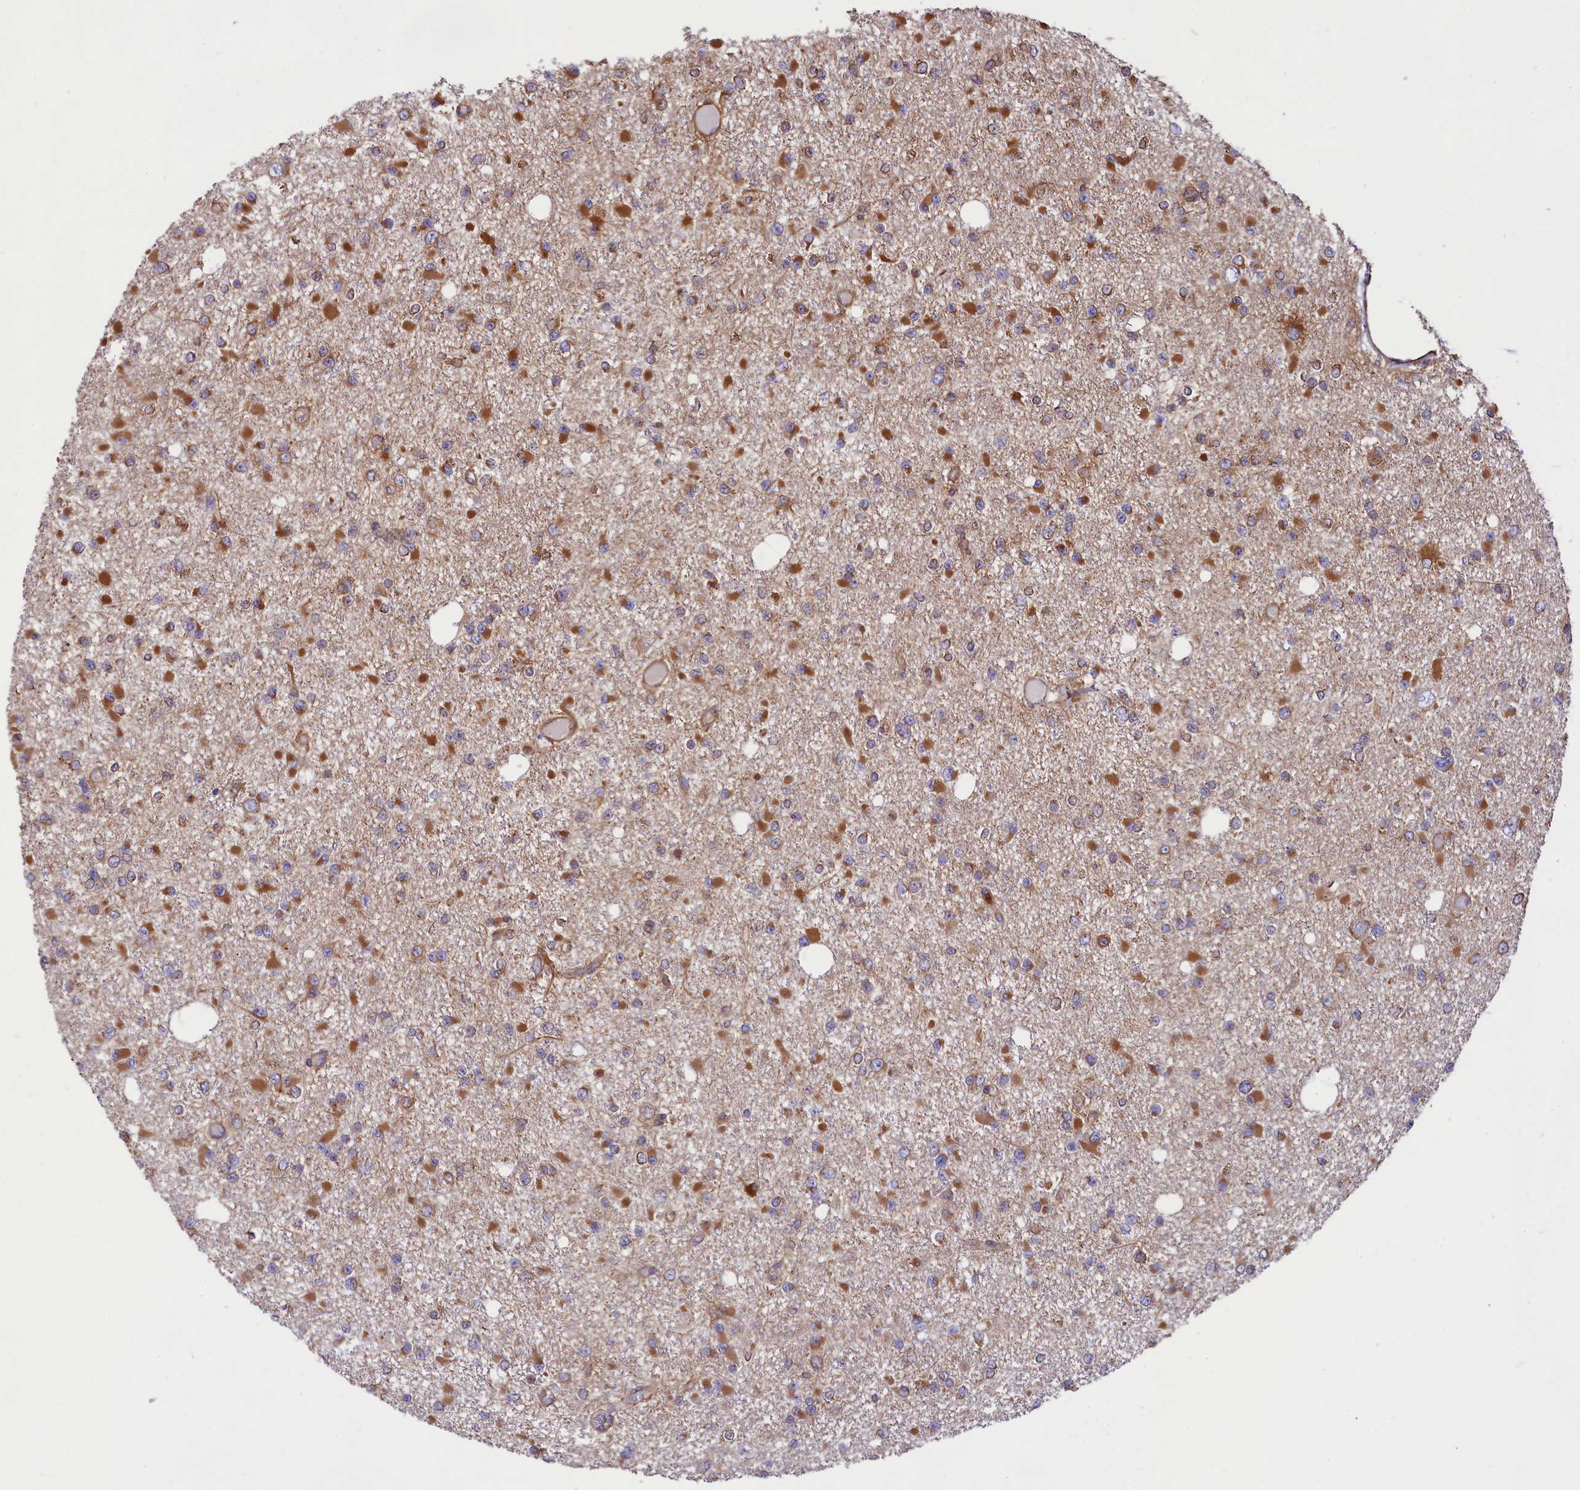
{"staining": {"intensity": "moderate", "quantity": ">75%", "location": "cytoplasmic/membranous"}, "tissue": "glioma", "cell_type": "Tumor cells", "image_type": "cancer", "snomed": [{"axis": "morphology", "description": "Glioma, malignant, Low grade"}, {"axis": "topography", "description": "Brain"}], "caption": "This is an image of immunohistochemistry staining of malignant low-grade glioma, which shows moderate staining in the cytoplasmic/membranous of tumor cells.", "gene": "GYS1", "patient": {"sex": "female", "age": 22}}